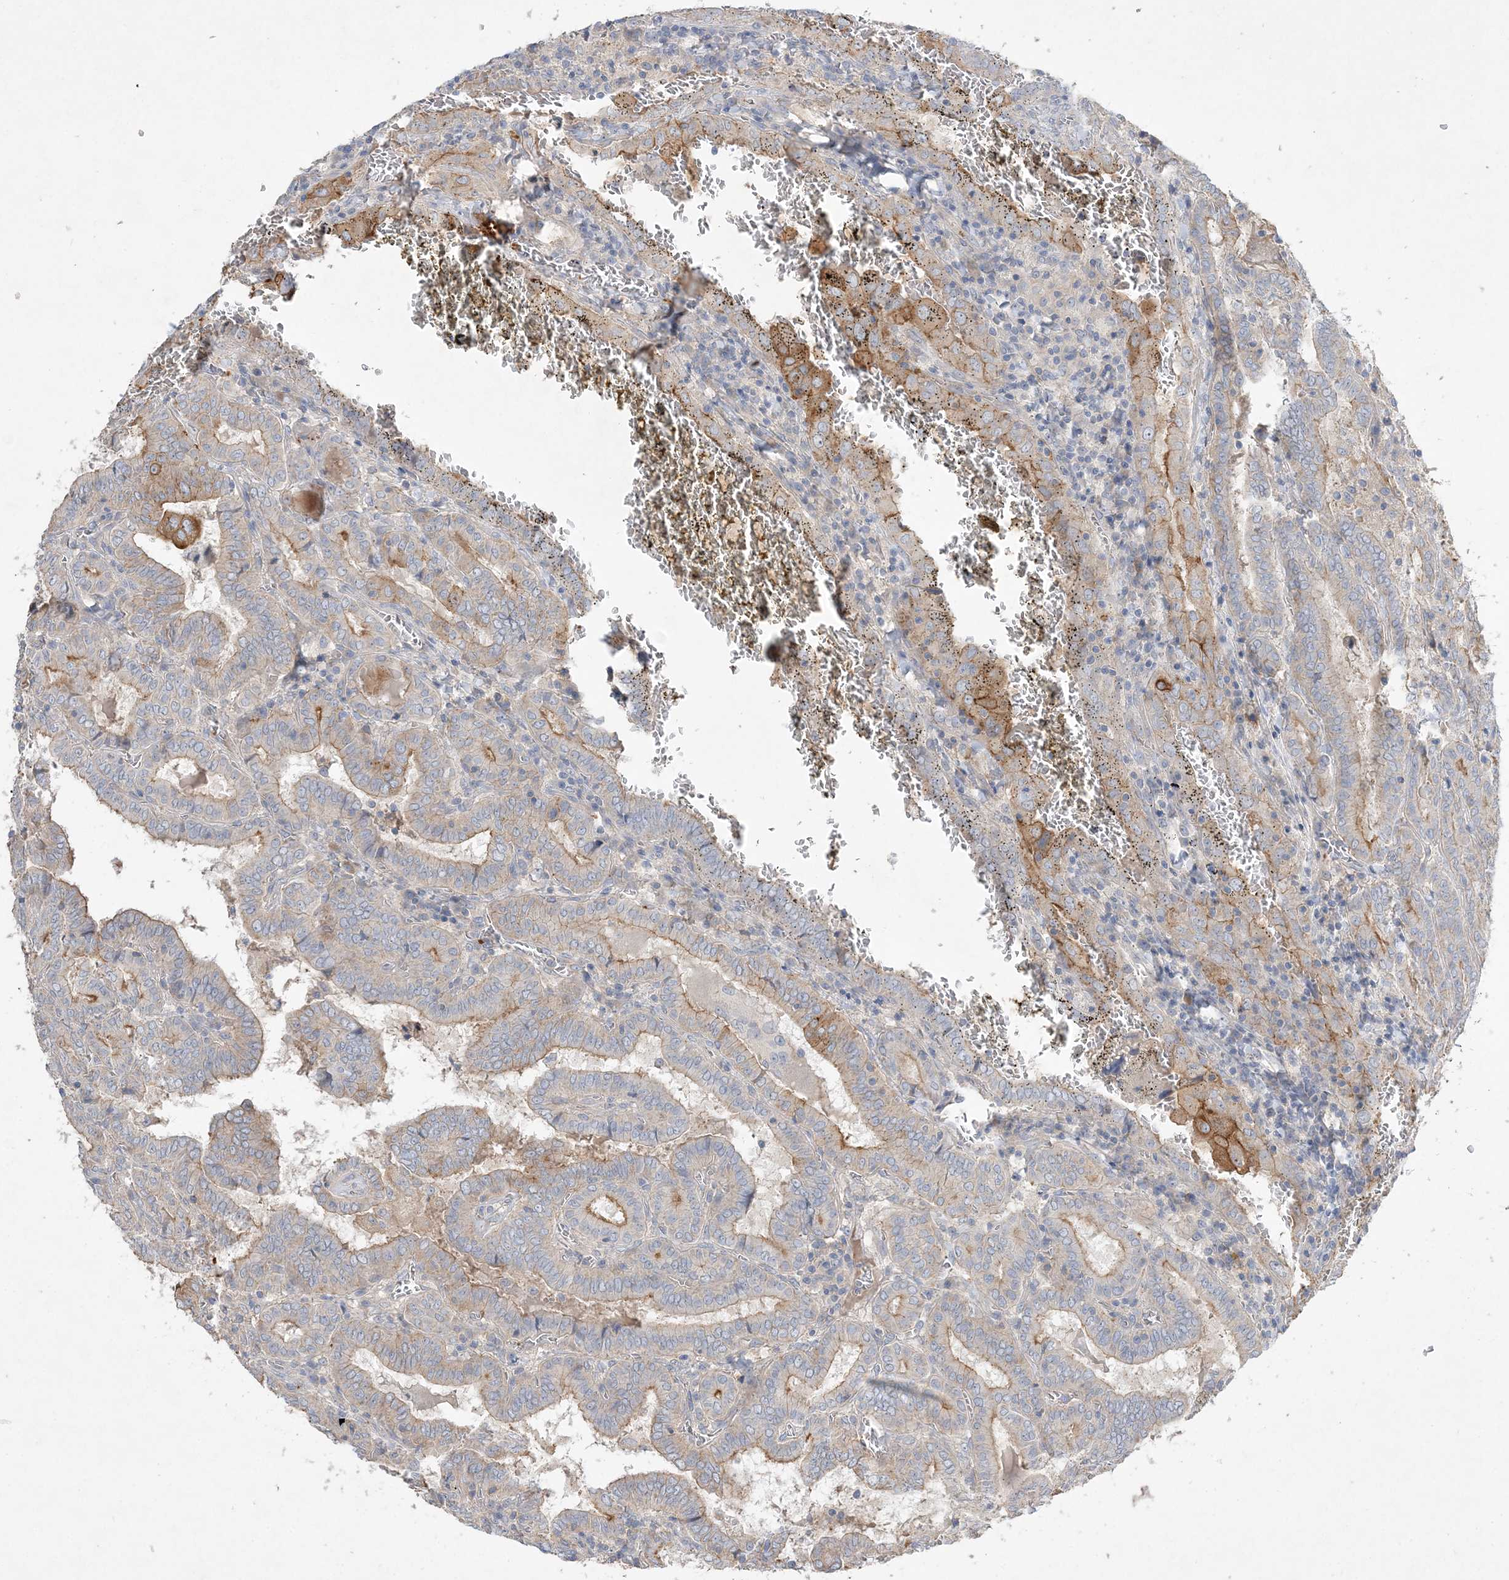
{"staining": {"intensity": "moderate", "quantity": "<25%", "location": "cytoplasmic/membranous"}, "tissue": "thyroid cancer", "cell_type": "Tumor cells", "image_type": "cancer", "snomed": [{"axis": "morphology", "description": "Papillary adenocarcinoma, NOS"}, {"axis": "topography", "description": "Thyroid gland"}], "caption": "Protein analysis of thyroid cancer tissue displays moderate cytoplasmic/membranous positivity in approximately <25% of tumor cells.", "gene": "ADCK2", "patient": {"sex": "female", "age": 72}}